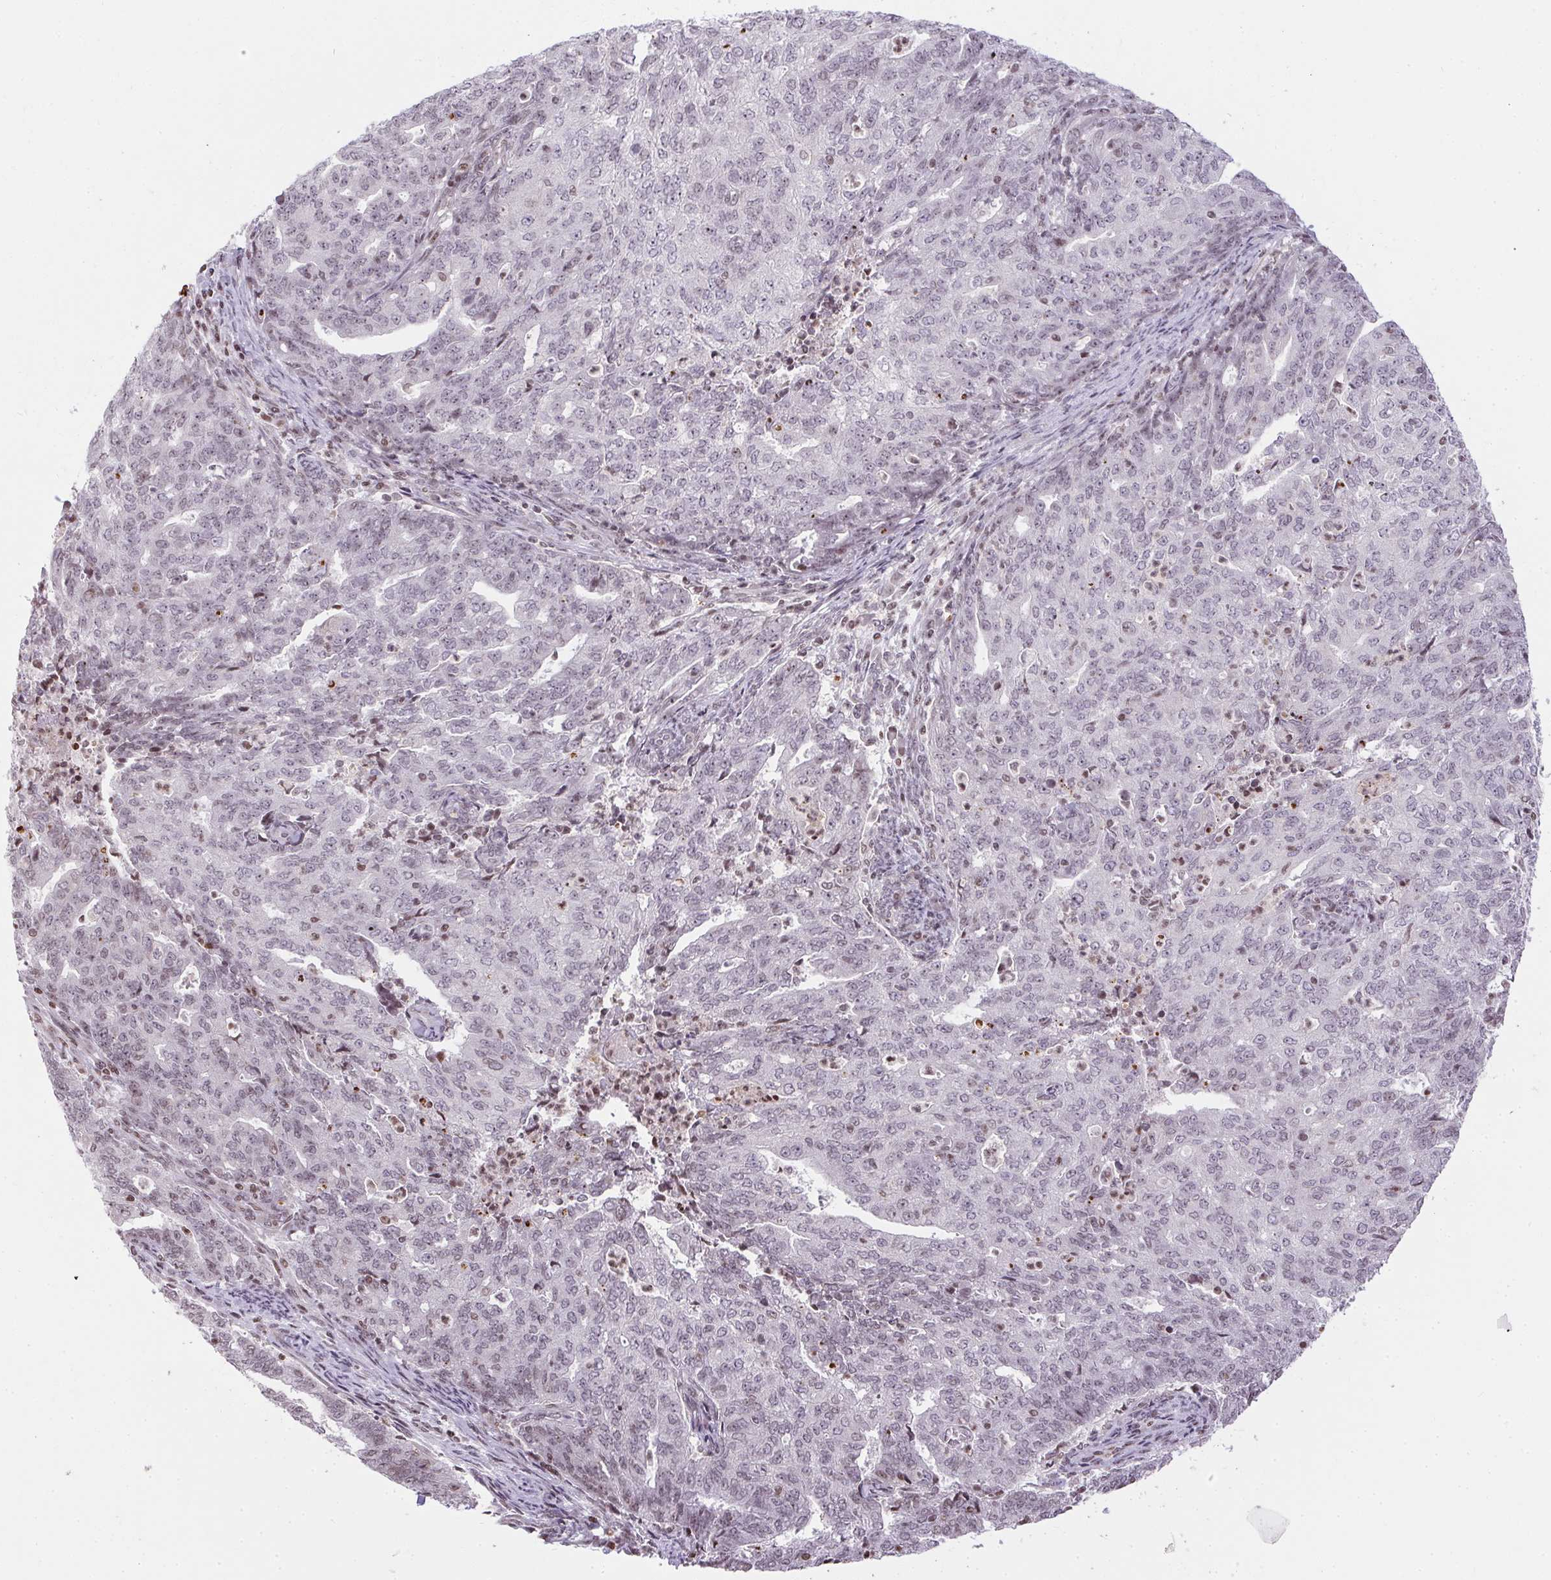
{"staining": {"intensity": "weak", "quantity": "<25%", "location": "nuclear"}, "tissue": "endometrial cancer", "cell_type": "Tumor cells", "image_type": "cancer", "snomed": [{"axis": "morphology", "description": "Adenocarcinoma, NOS"}, {"axis": "topography", "description": "Endometrium"}], "caption": "Immunohistochemistry of human endometrial cancer displays no staining in tumor cells. The staining was performed using DAB to visualize the protein expression in brown, while the nuclei were stained in blue with hematoxylin (Magnification: 20x).", "gene": "RNF181", "patient": {"sex": "female", "age": 82}}